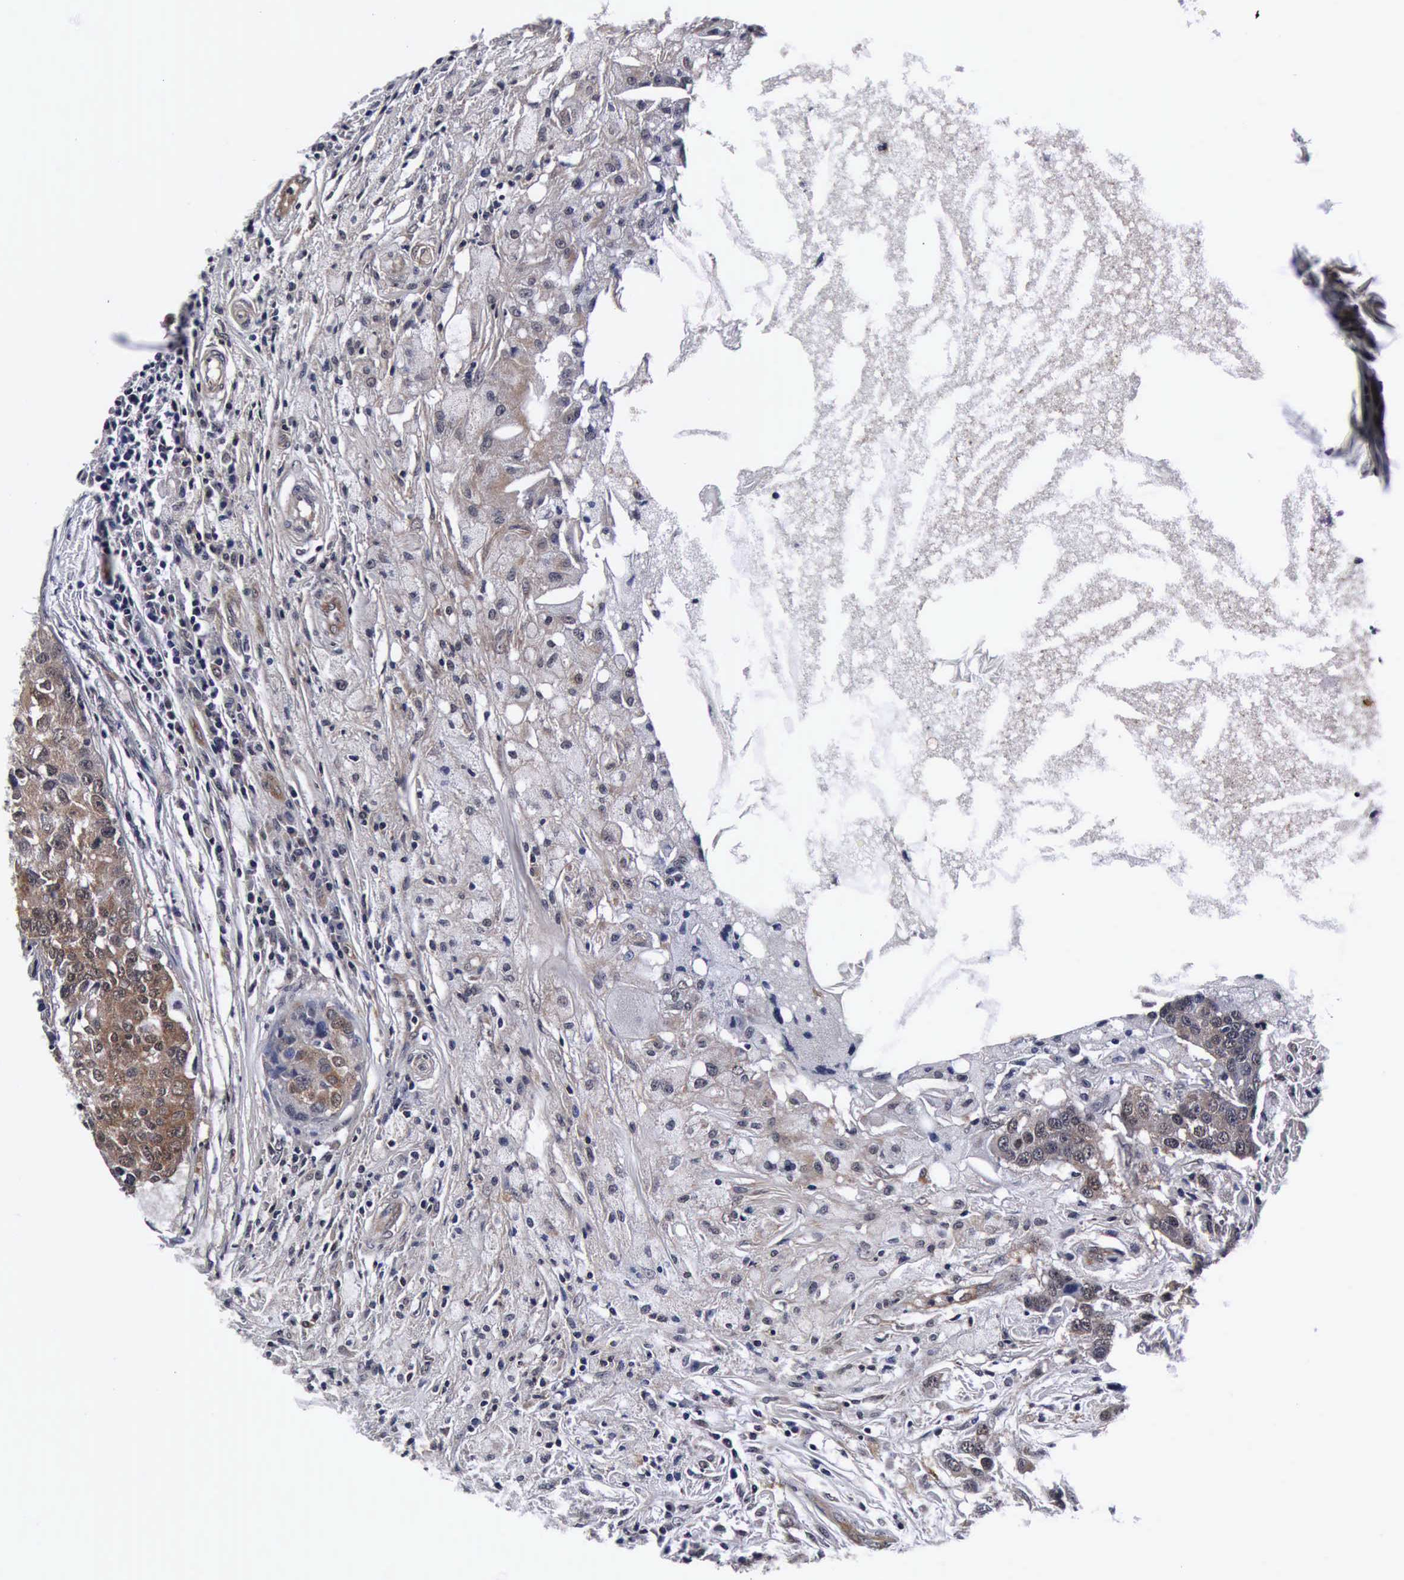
{"staining": {"intensity": "moderate", "quantity": ">75%", "location": "cytoplasmic/membranous"}, "tissue": "breast cancer", "cell_type": "Tumor cells", "image_type": "cancer", "snomed": [{"axis": "morphology", "description": "Duct carcinoma"}, {"axis": "topography", "description": "Breast"}], "caption": "Immunohistochemistry (IHC) (DAB (3,3'-diaminobenzidine)) staining of invasive ductal carcinoma (breast) shows moderate cytoplasmic/membranous protein positivity in approximately >75% of tumor cells. Immunohistochemistry stains the protein of interest in brown and the nuclei are stained blue.", "gene": "UBC", "patient": {"sex": "female", "age": 27}}